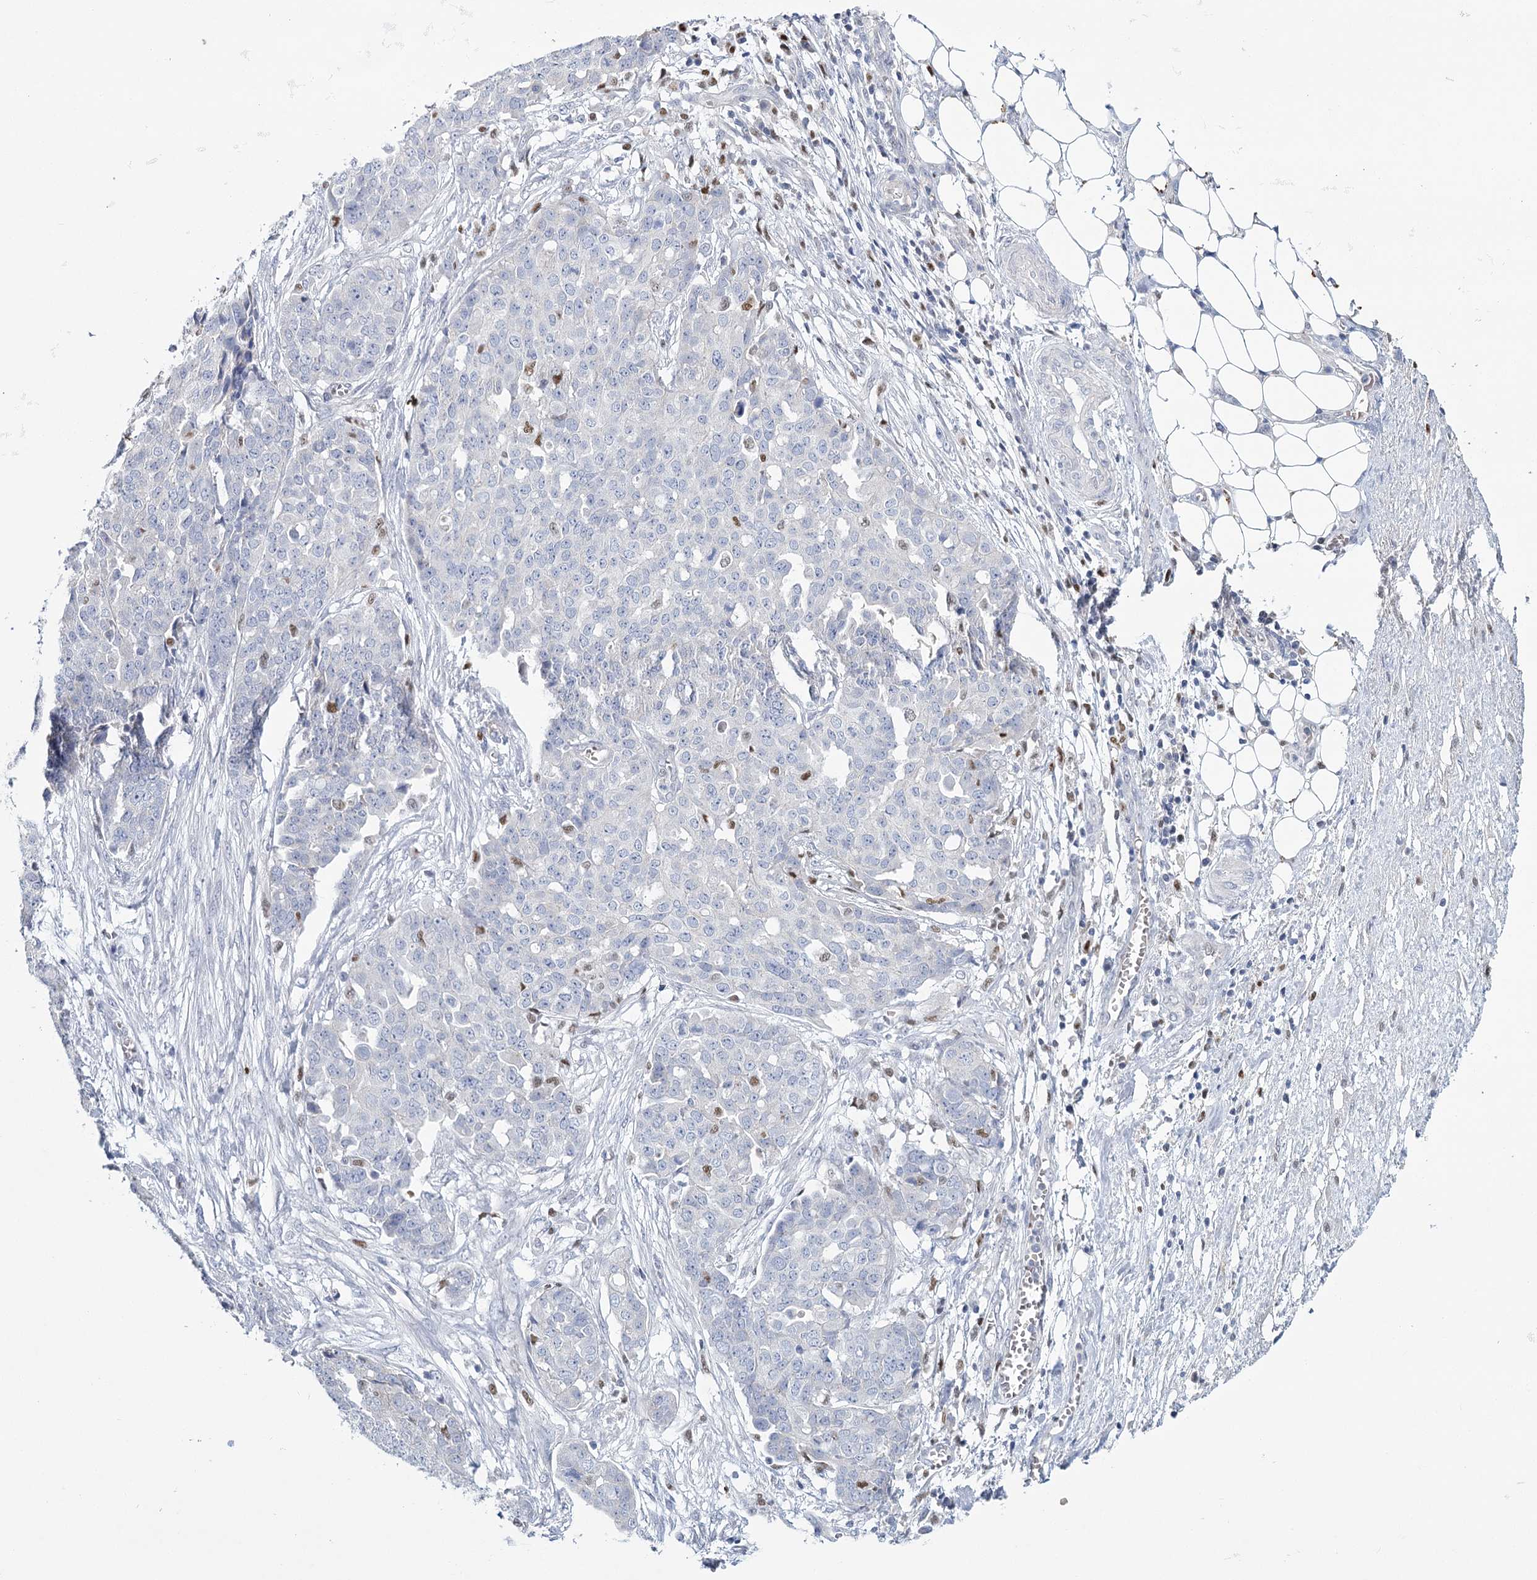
{"staining": {"intensity": "negative", "quantity": "none", "location": "none"}, "tissue": "ovarian cancer", "cell_type": "Tumor cells", "image_type": "cancer", "snomed": [{"axis": "morphology", "description": "Cystadenocarcinoma, serous, NOS"}, {"axis": "topography", "description": "Soft tissue"}, {"axis": "topography", "description": "Ovary"}], "caption": "Immunohistochemistry image of ovarian serous cystadenocarcinoma stained for a protein (brown), which shows no expression in tumor cells. (Immunohistochemistry (ihc), brightfield microscopy, high magnification).", "gene": "IGSF3", "patient": {"sex": "female", "age": 57}}